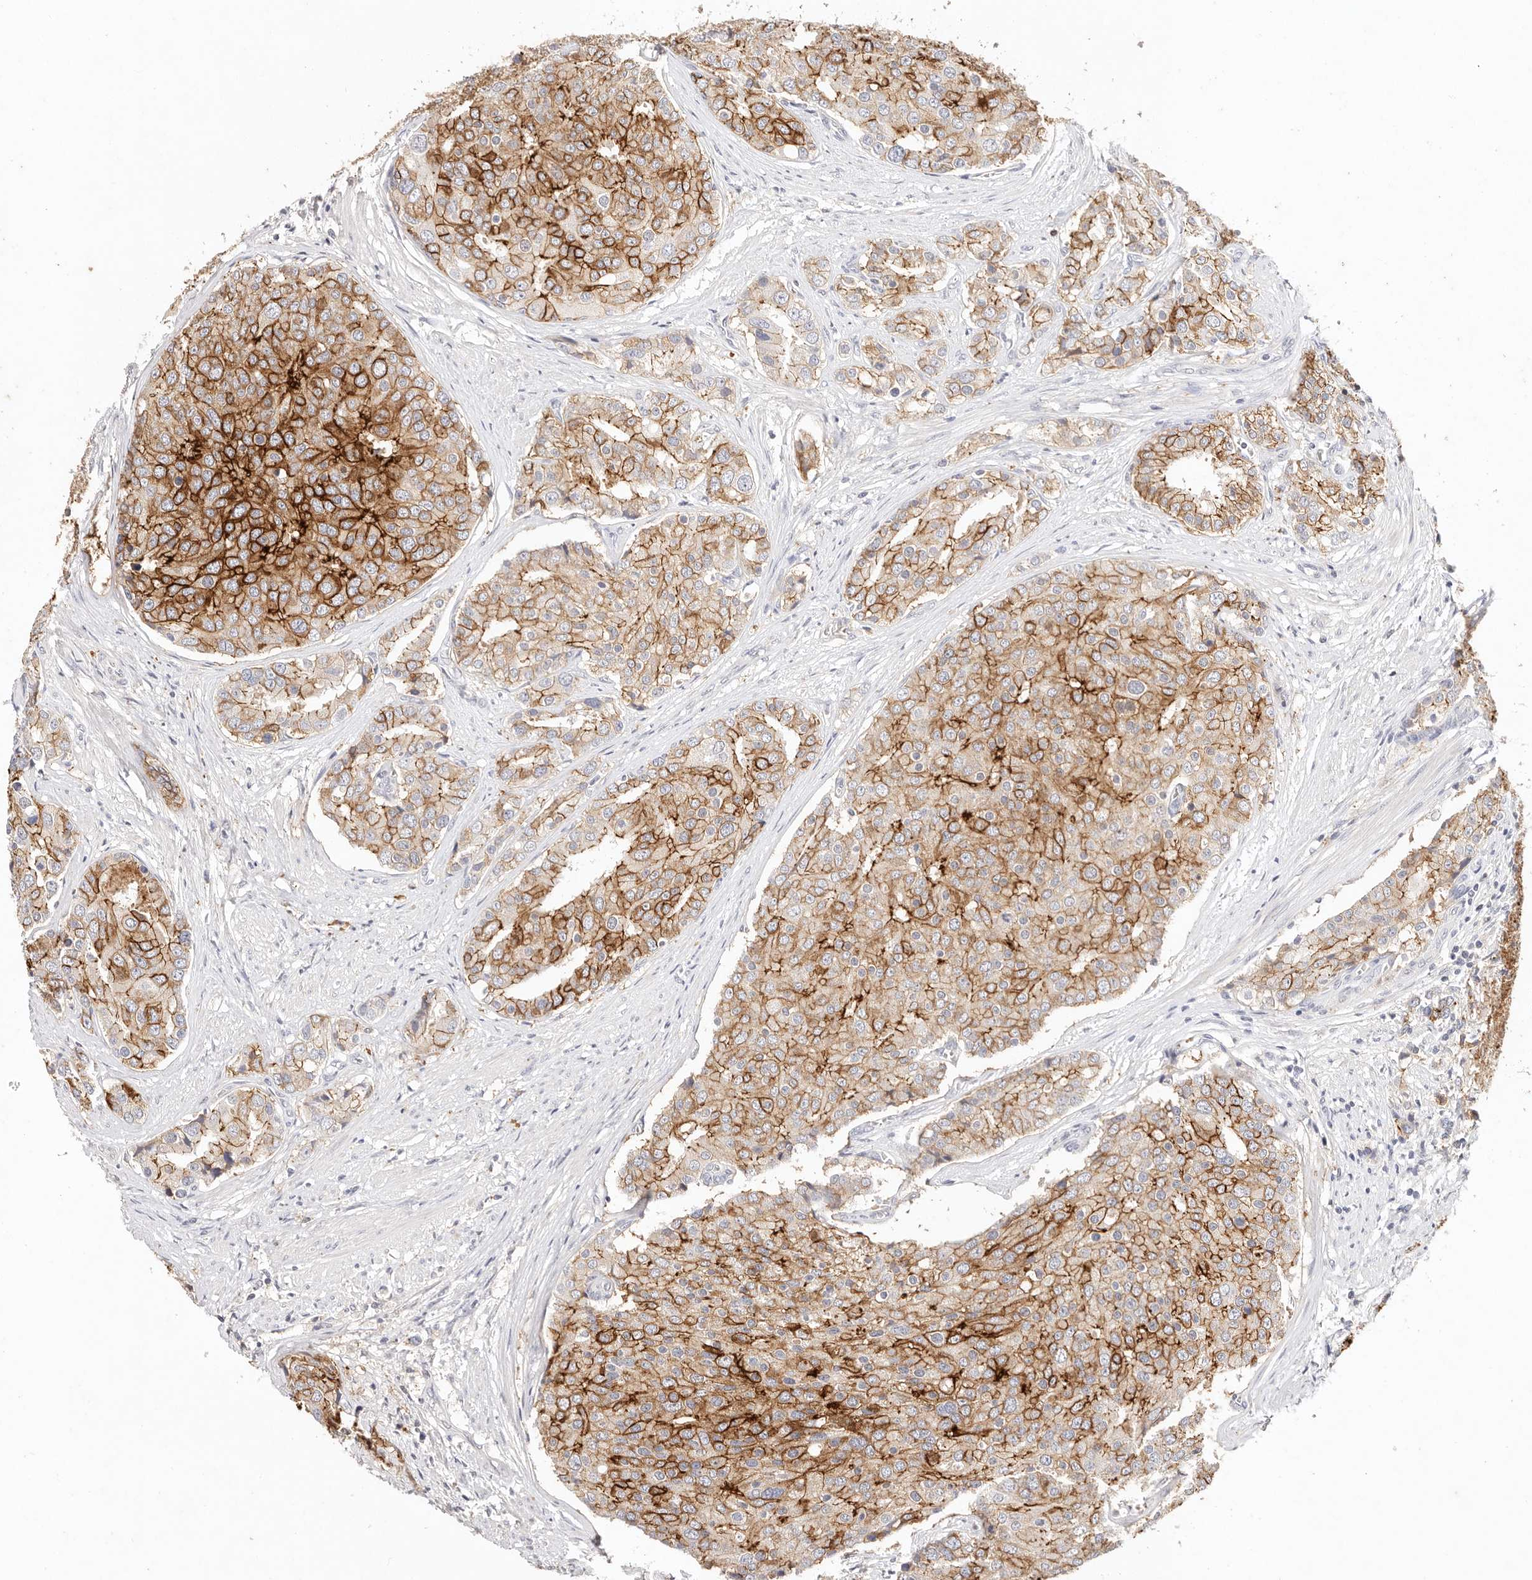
{"staining": {"intensity": "strong", "quantity": "25%-75%", "location": "cytoplasmic/membranous"}, "tissue": "prostate cancer", "cell_type": "Tumor cells", "image_type": "cancer", "snomed": [{"axis": "morphology", "description": "Adenocarcinoma, High grade"}, {"axis": "topography", "description": "Prostate"}], "caption": "An immunohistochemistry (IHC) image of neoplastic tissue is shown. Protein staining in brown shows strong cytoplasmic/membranous positivity in prostate adenocarcinoma (high-grade) within tumor cells.", "gene": "CXADR", "patient": {"sex": "male", "age": 50}}